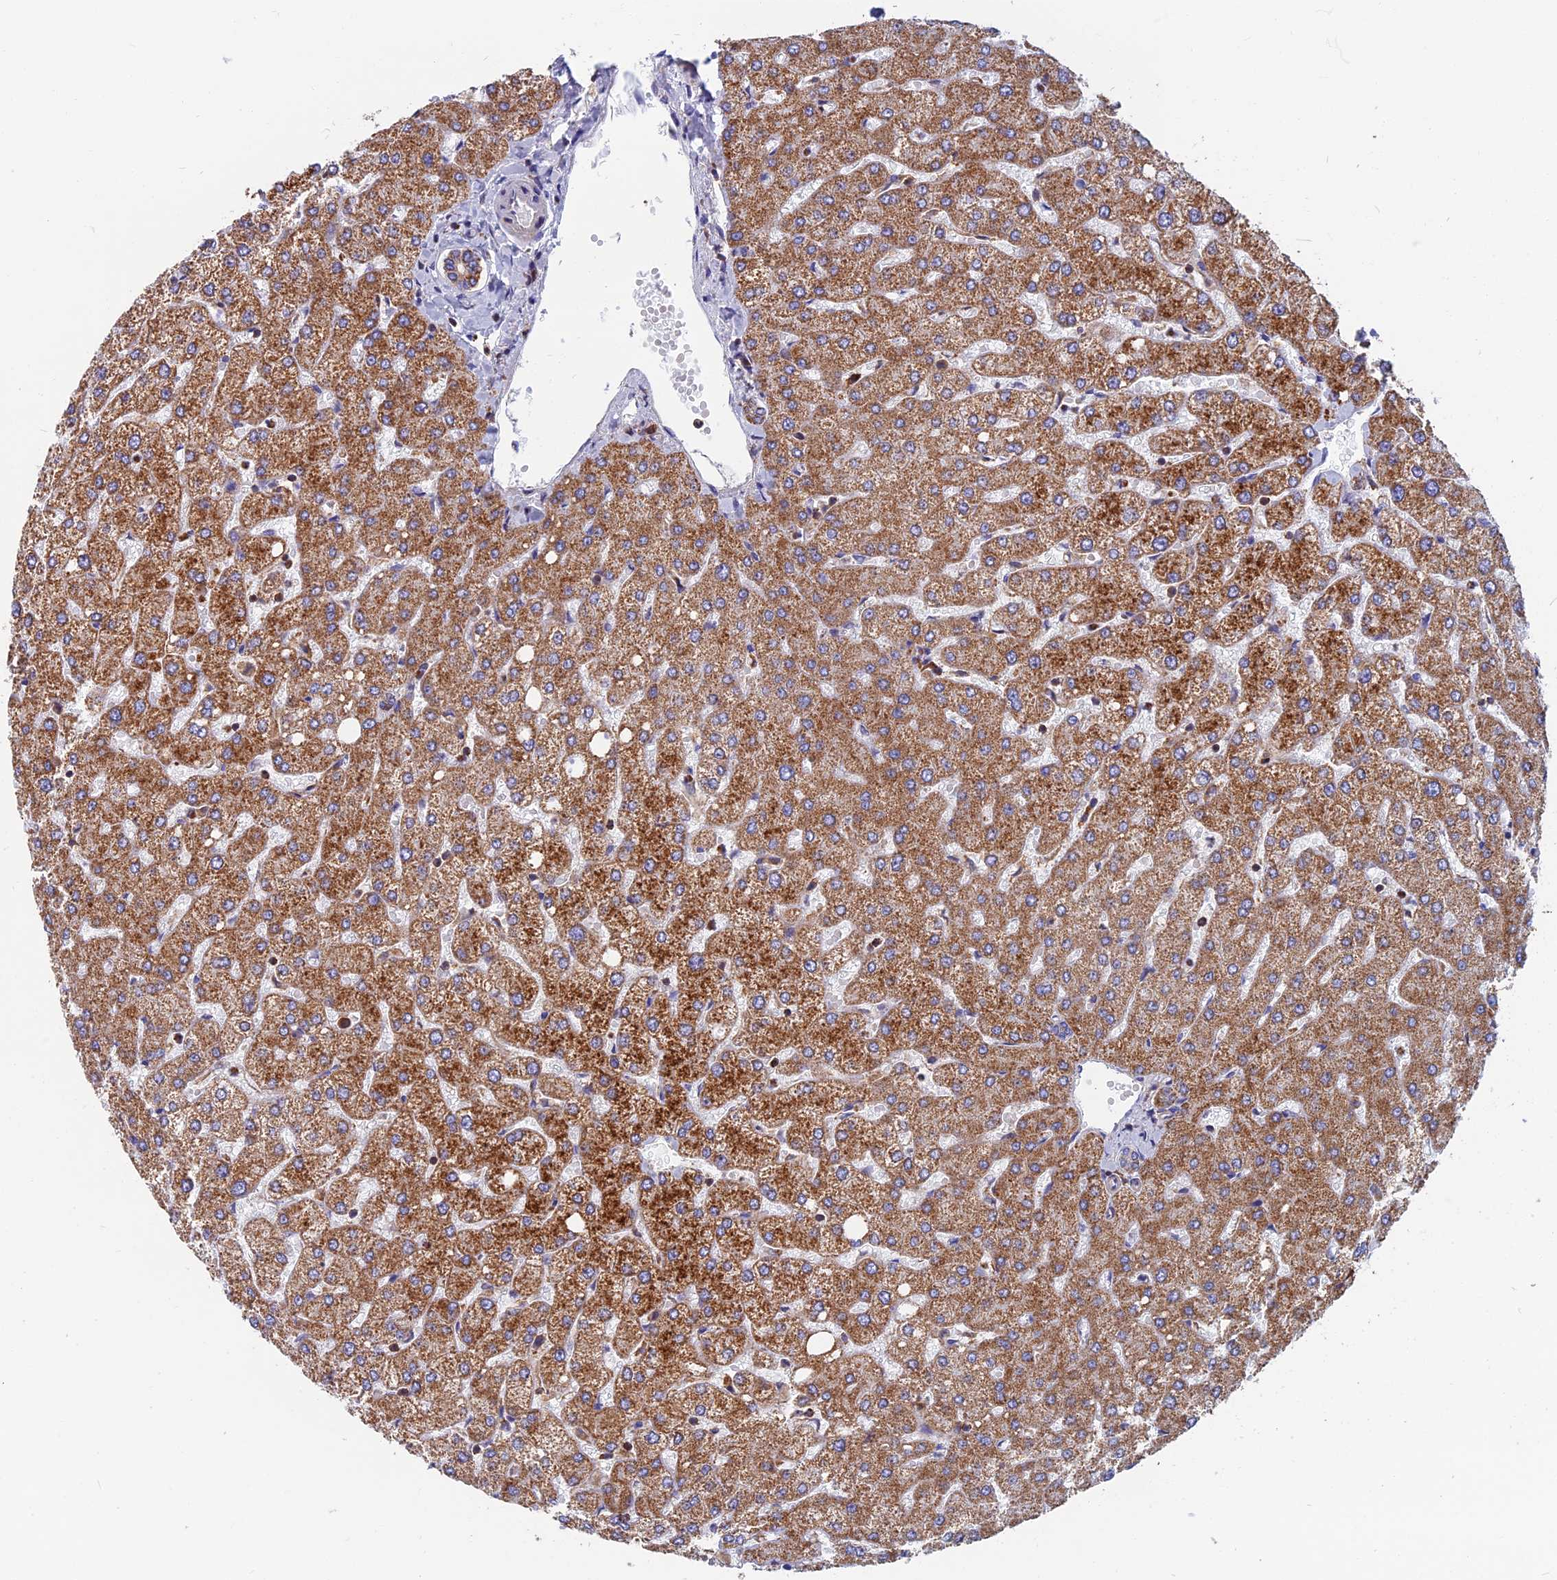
{"staining": {"intensity": "moderate", "quantity": ">75%", "location": "cytoplasmic/membranous"}, "tissue": "liver", "cell_type": "Cholangiocytes", "image_type": "normal", "snomed": [{"axis": "morphology", "description": "Normal tissue, NOS"}, {"axis": "topography", "description": "Liver"}], "caption": "Immunohistochemistry of unremarkable human liver exhibits medium levels of moderate cytoplasmic/membranous positivity in about >75% of cholangiocytes. (IHC, brightfield microscopy, high magnification).", "gene": "HSD17B8", "patient": {"sex": "female", "age": 54}}